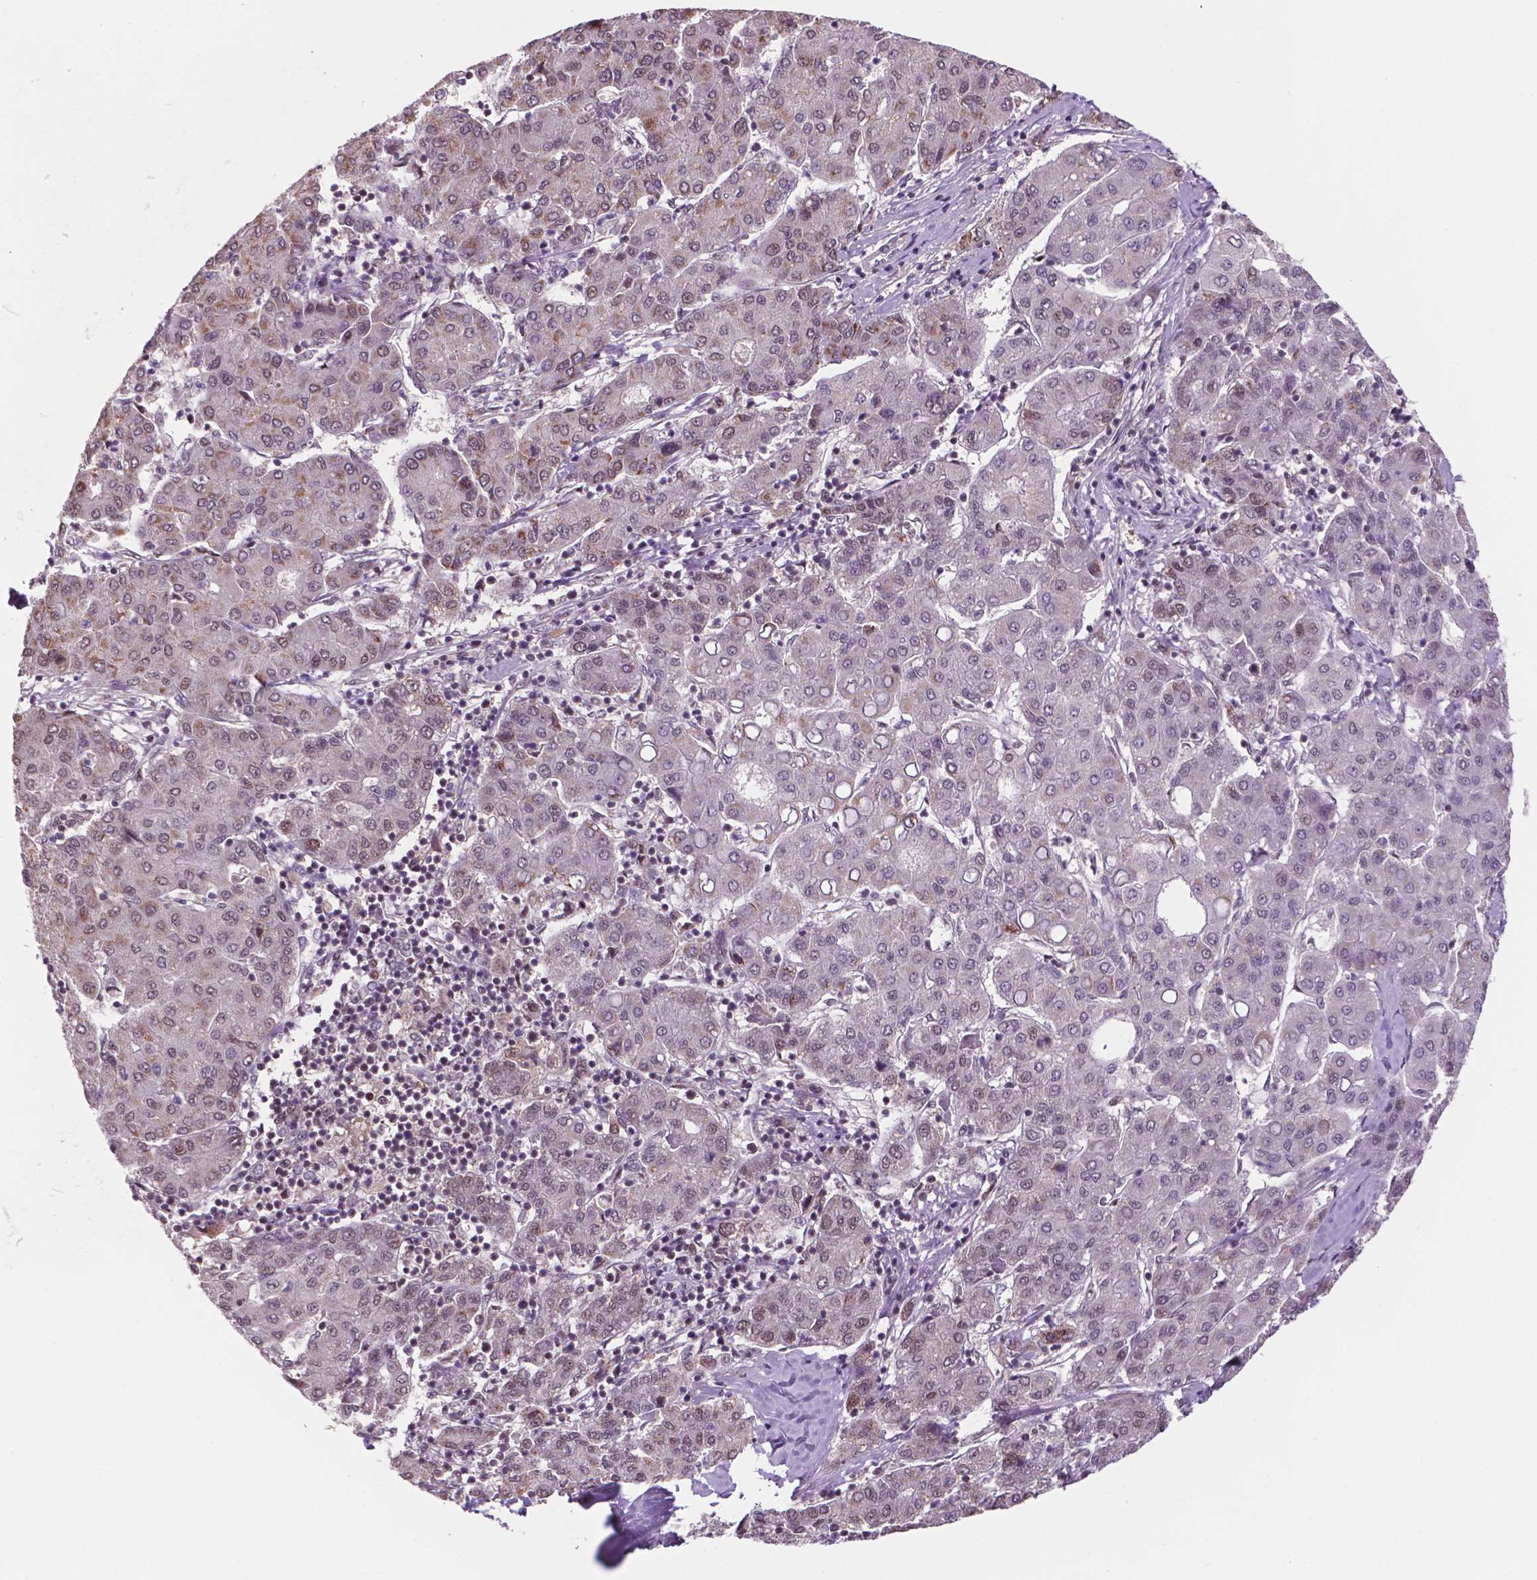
{"staining": {"intensity": "moderate", "quantity": "<25%", "location": "nuclear"}, "tissue": "liver cancer", "cell_type": "Tumor cells", "image_type": "cancer", "snomed": [{"axis": "morphology", "description": "Carcinoma, Hepatocellular, NOS"}, {"axis": "topography", "description": "Liver"}], "caption": "Tumor cells display low levels of moderate nuclear staining in about <25% of cells in human liver cancer (hepatocellular carcinoma).", "gene": "PER2", "patient": {"sex": "male", "age": 65}}